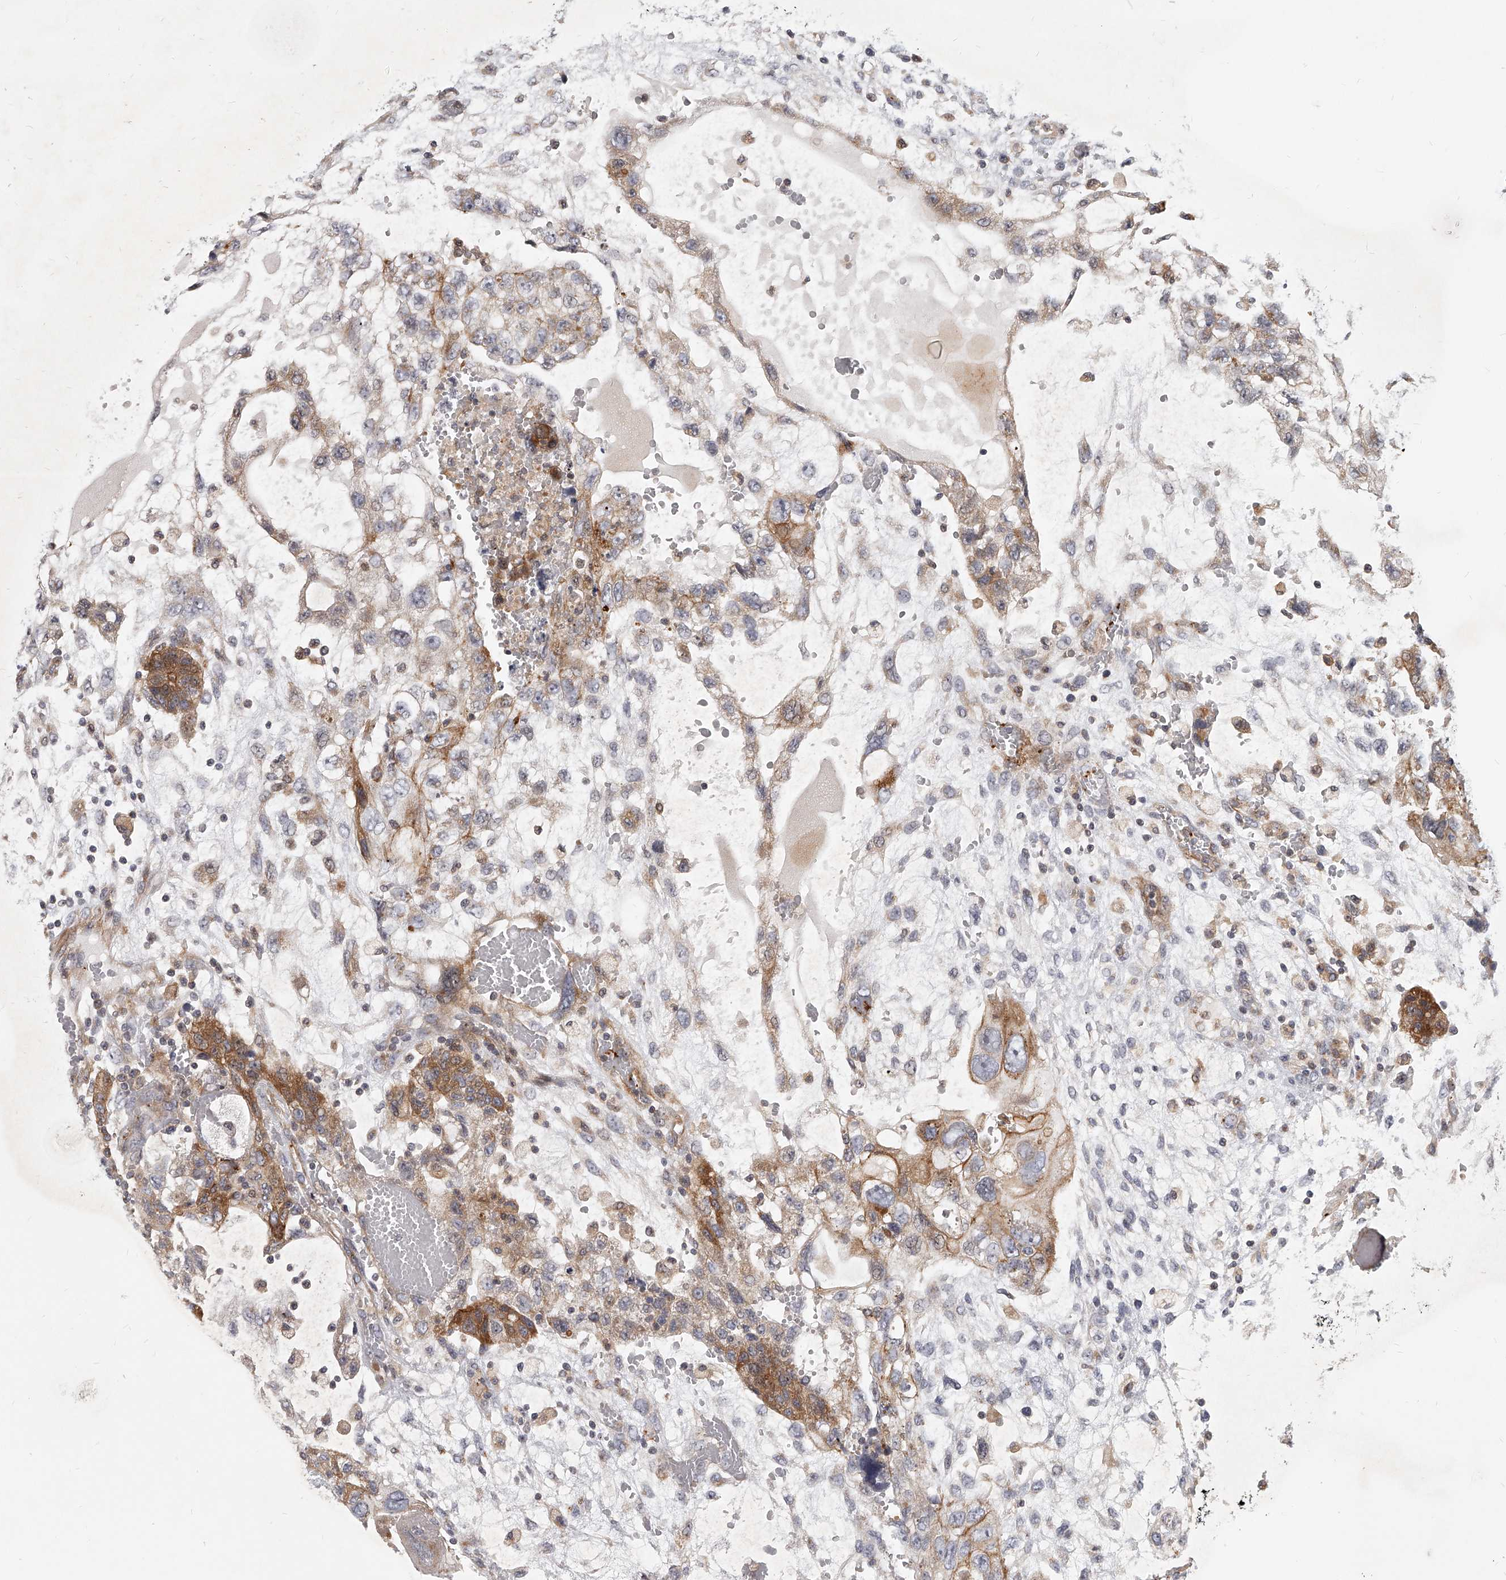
{"staining": {"intensity": "moderate", "quantity": "25%-75%", "location": "cytoplasmic/membranous"}, "tissue": "testis cancer", "cell_type": "Tumor cells", "image_type": "cancer", "snomed": [{"axis": "morphology", "description": "Carcinoma, Embryonal, NOS"}, {"axis": "topography", "description": "Testis"}], "caption": "Embryonal carcinoma (testis) was stained to show a protein in brown. There is medium levels of moderate cytoplasmic/membranous staining in approximately 25%-75% of tumor cells. (DAB = brown stain, brightfield microscopy at high magnification).", "gene": "SLC37A1", "patient": {"sex": "male", "age": 36}}